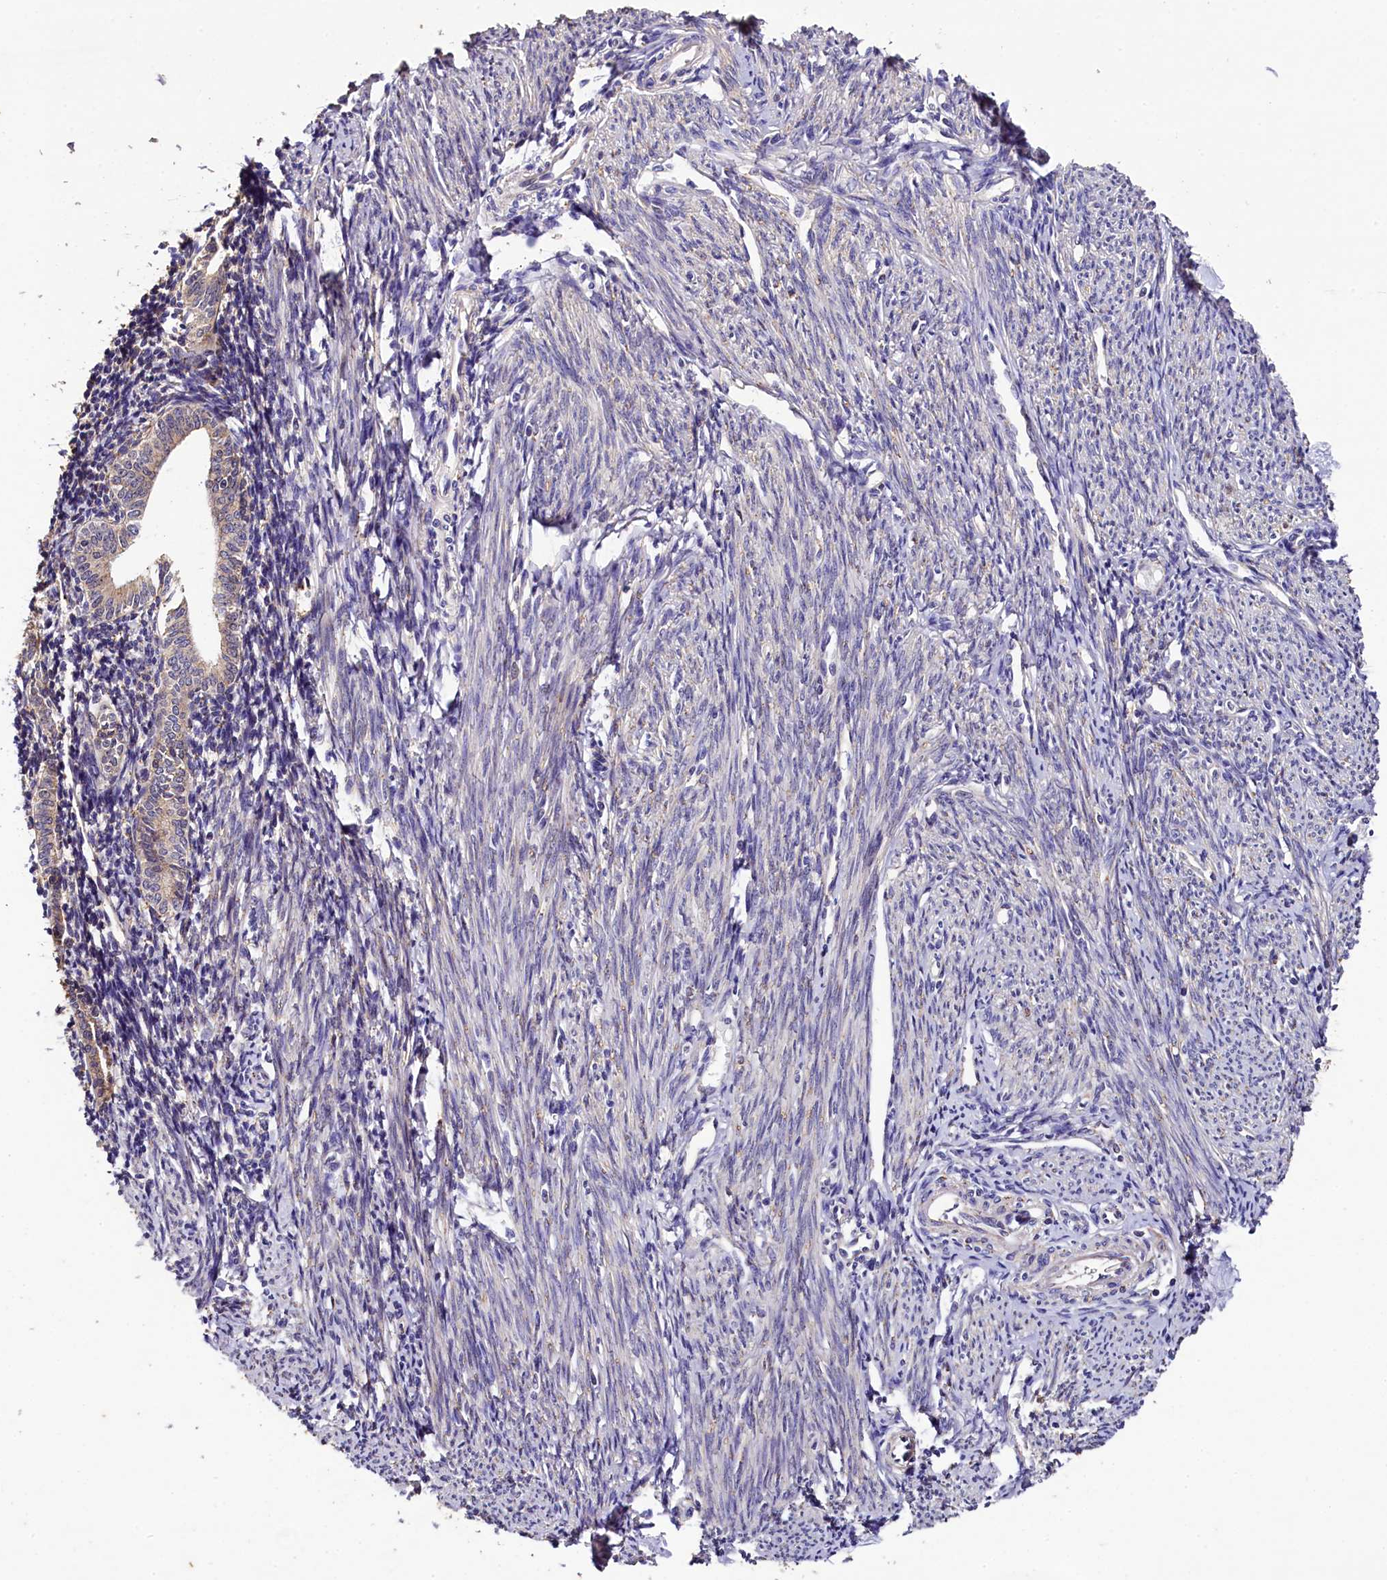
{"staining": {"intensity": "negative", "quantity": "none", "location": "none"}, "tissue": "endometrium", "cell_type": "Cells in endometrial stroma", "image_type": "normal", "snomed": [{"axis": "morphology", "description": "Normal tissue, NOS"}, {"axis": "topography", "description": "Endometrium"}], "caption": "The immunohistochemistry histopathology image has no significant positivity in cells in endometrial stroma of endometrium. (DAB immunohistochemistry (IHC) visualized using brightfield microscopy, high magnification).", "gene": "PLXNB1", "patient": {"sex": "female", "age": 56}}